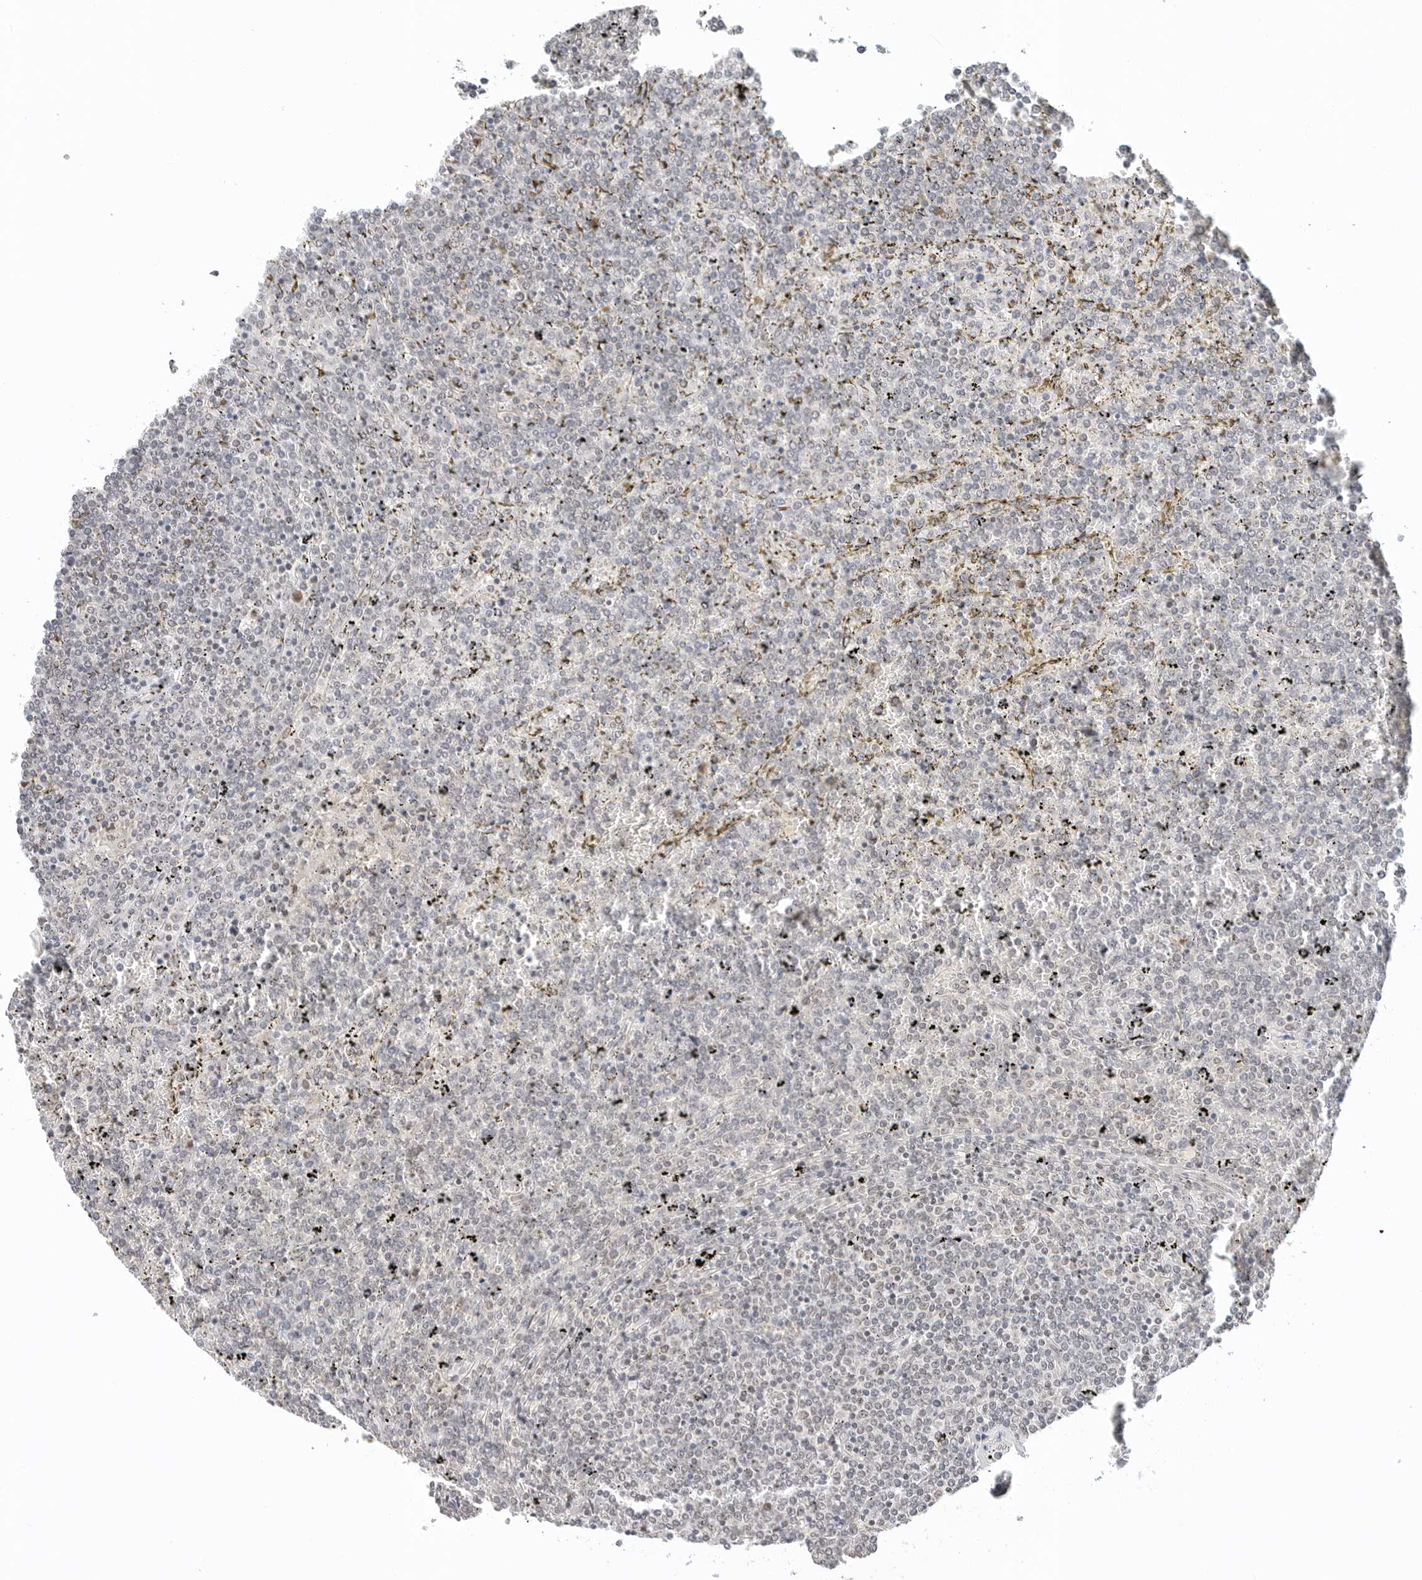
{"staining": {"intensity": "negative", "quantity": "none", "location": "none"}, "tissue": "lymphoma", "cell_type": "Tumor cells", "image_type": "cancer", "snomed": [{"axis": "morphology", "description": "Malignant lymphoma, non-Hodgkin's type, Low grade"}, {"axis": "topography", "description": "Spleen"}], "caption": "Tumor cells are negative for brown protein staining in lymphoma.", "gene": "TSEN2", "patient": {"sex": "female", "age": 19}}